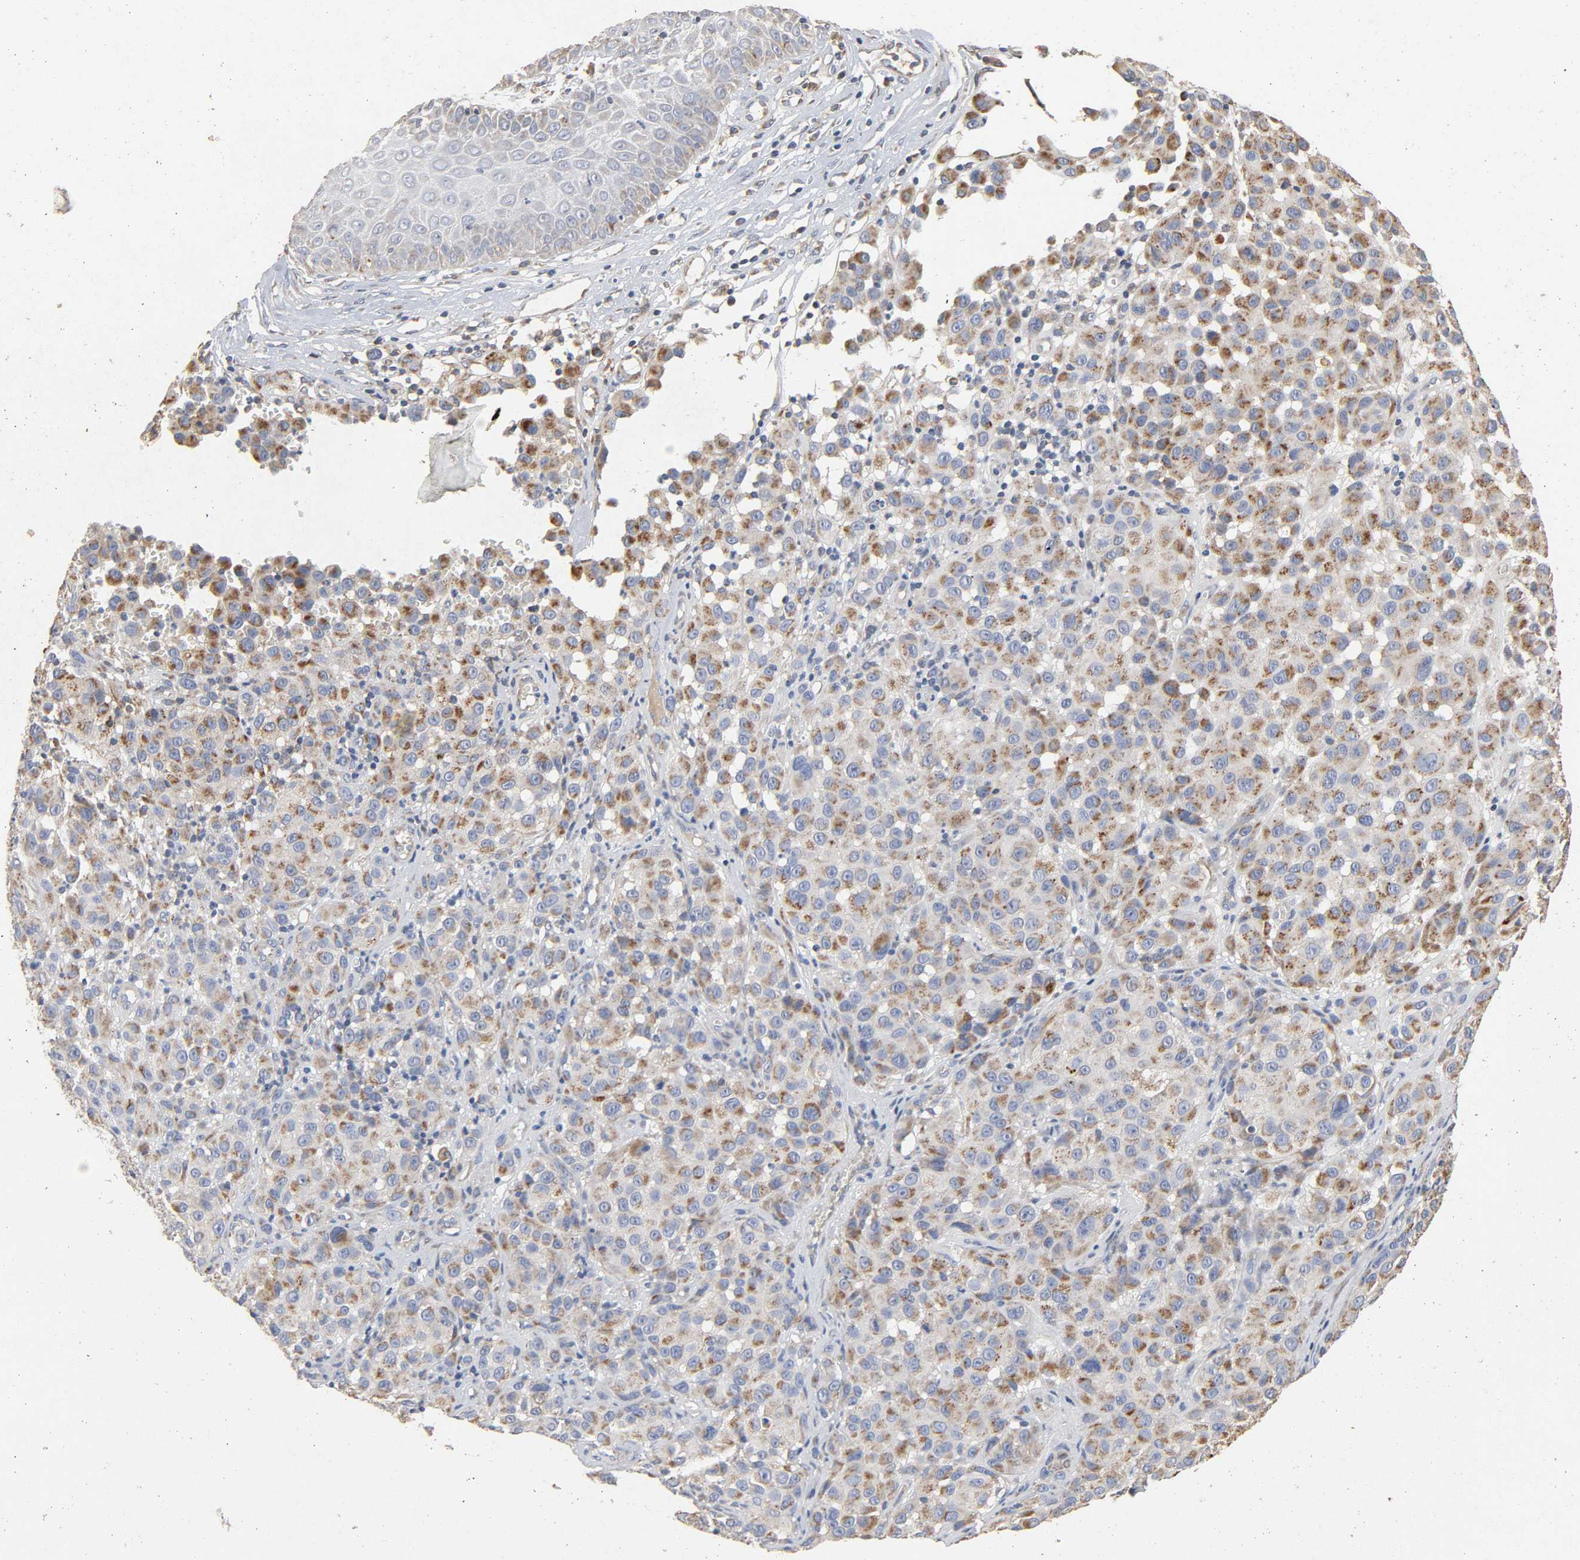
{"staining": {"intensity": "moderate", "quantity": ">75%", "location": "cytoplasmic/membranous"}, "tissue": "melanoma", "cell_type": "Tumor cells", "image_type": "cancer", "snomed": [{"axis": "morphology", "description": "Malignant melanoma, NOS"}, {"axis": "topography", "description": "Skin"}], "caption": "Immunohistochemistry (IHC) (DAB) staining of malignant melanoma reveals moderate cytoplasmic/membranous protein expression in about >75% of tumor cells.", "gene": "NDUFS3", "patient": {"sex": "female", "age": 21}}